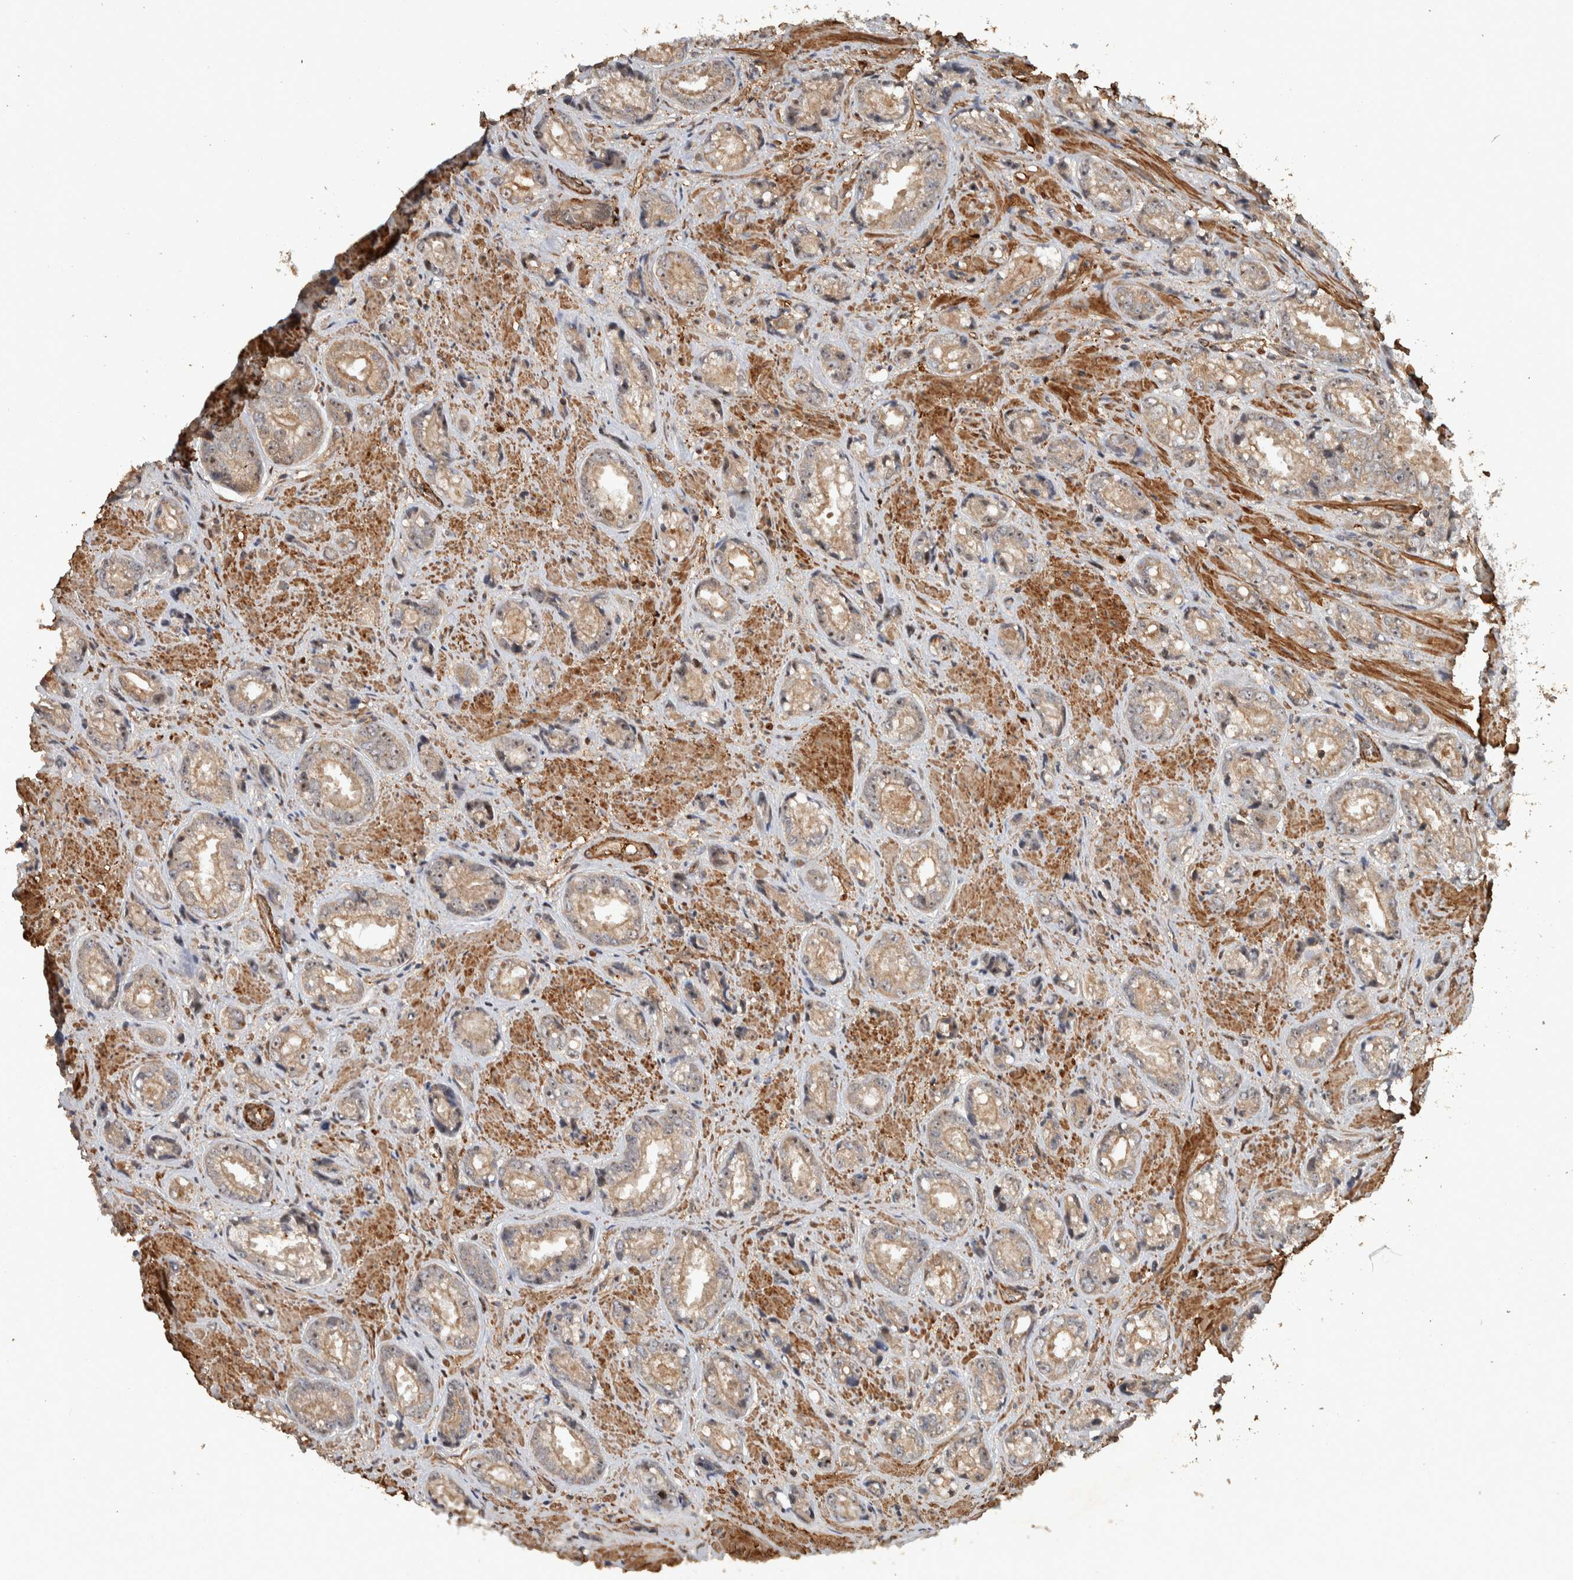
{"staining": {"intensity": "weak", "quantity": "25%-75%", "location": "cytoplasmic/membranous,nuclear"}, "tissue": "prostate cancer", "cell_type": "Tumor cells", "image_type": "cancer", "snomed": [{"axis": "morphology", "description": "Adenocarcinoma, High grade"}, {"axis": "topography", "description": "Prostate"}], "caption": "There is low levels of weak cytoplasmic/membranous and nuclear expression in tumor cells of adenocarcinoma (high-grade) (prostate), as demonstrated by immunohistochemical staining (brown color).", "gene": "SPHK1", "patient": {"sex": "male", "age": 61}}